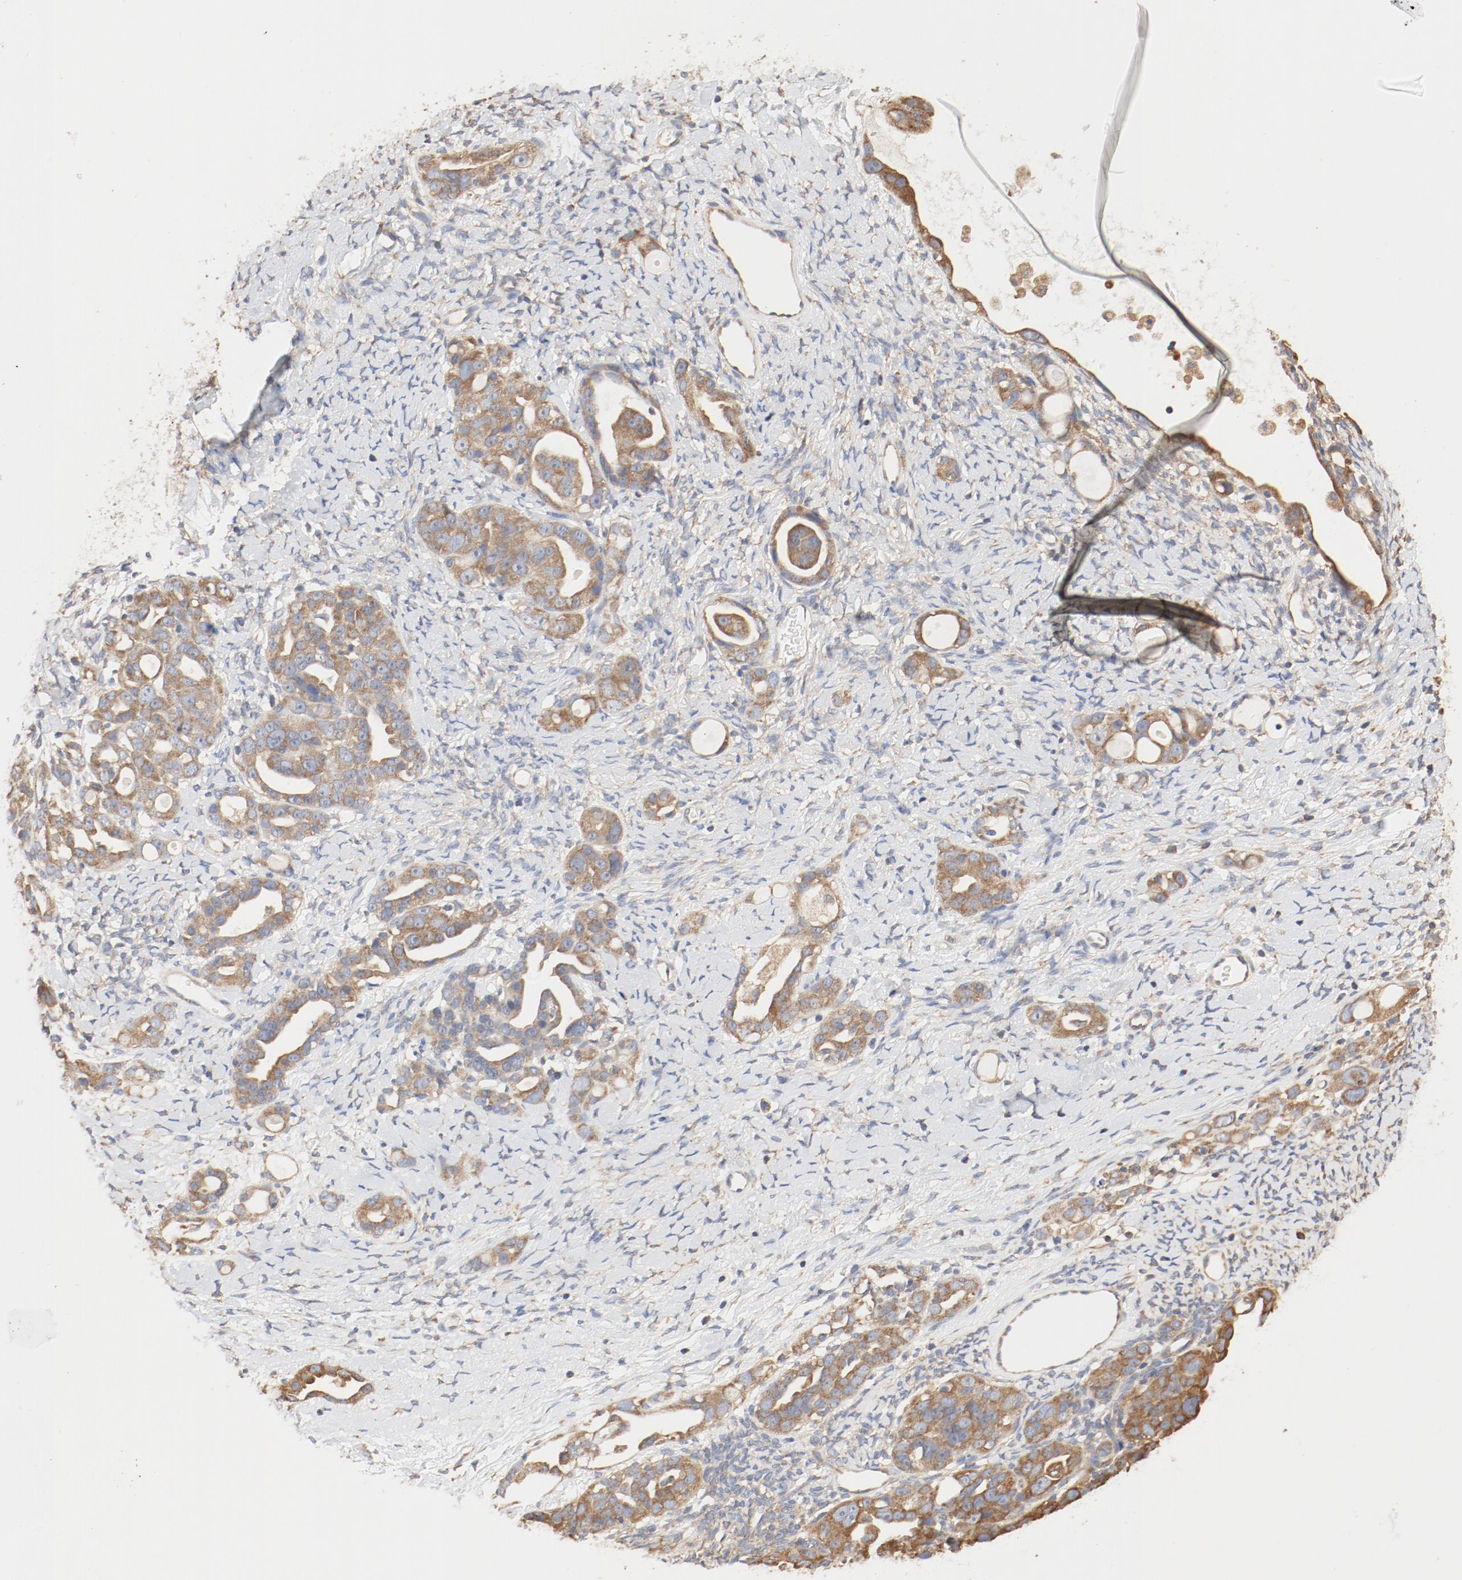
{"staining": {"intensity": "moderate", "quantity": ">75%", "location": "cytoplasmic/membranous"}, "tissue": "ovarian cancer", "cell_type": "Tumor cells", "image_type": "cancer", "snomed": [{"axis": "morphology", "description": "Cystadenocarcinoma, serous, NOS"}, {"axis": "topography", "description": "Ovary"}], "caption": "Ovarian cancer stained with immunohistochemistry (IHC) displays moderate cytoplasmic/membranous staining in approximately >75% of tumor cells.", "gene": "RPS6", "patient": {"sex": "female", "age": 66}}